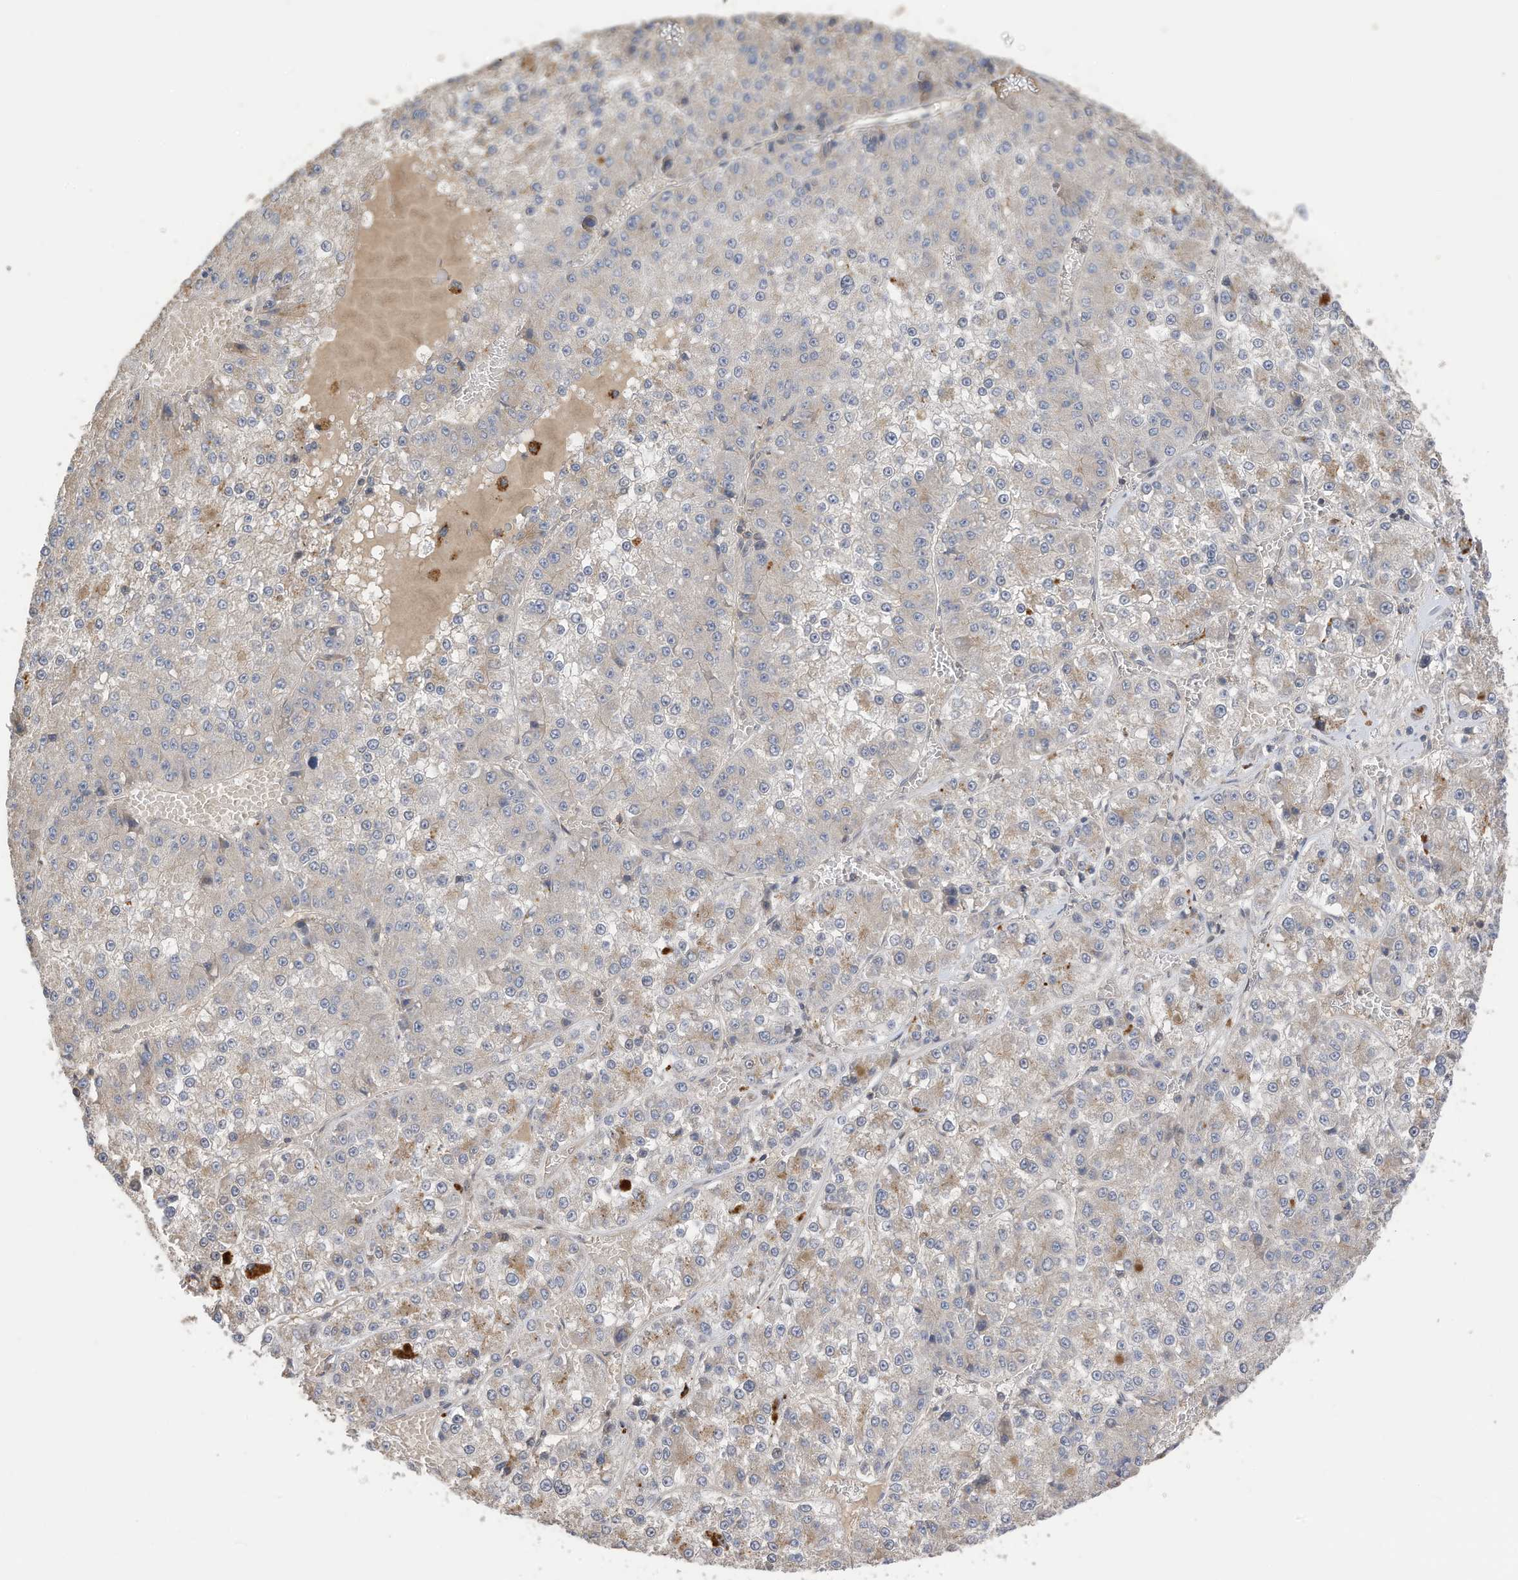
{"staining": {"intensity": "moderate", "quantity": "<25%", "location": "cytoplasmic/membranous"}, "tissue": "liver cancer", "cell_type": "Tumor cells", "image_type": "cancer", "snomed": [{"axis": "morphology", "description": "Carcinoma, Hepatocellular, NOS"}, {"axis": "topography", "description": "Liver"}], "caption": "Immunohistochemical staining of liver cancer shows low levels of moderate cytoplasmic/membranous protein expression in approximately <25% of tumor cells. The protein is shown in brown color, while the nuclei are stained blue.", "gene": "REC8", "patient": {"sex": "female", "age": 73}}